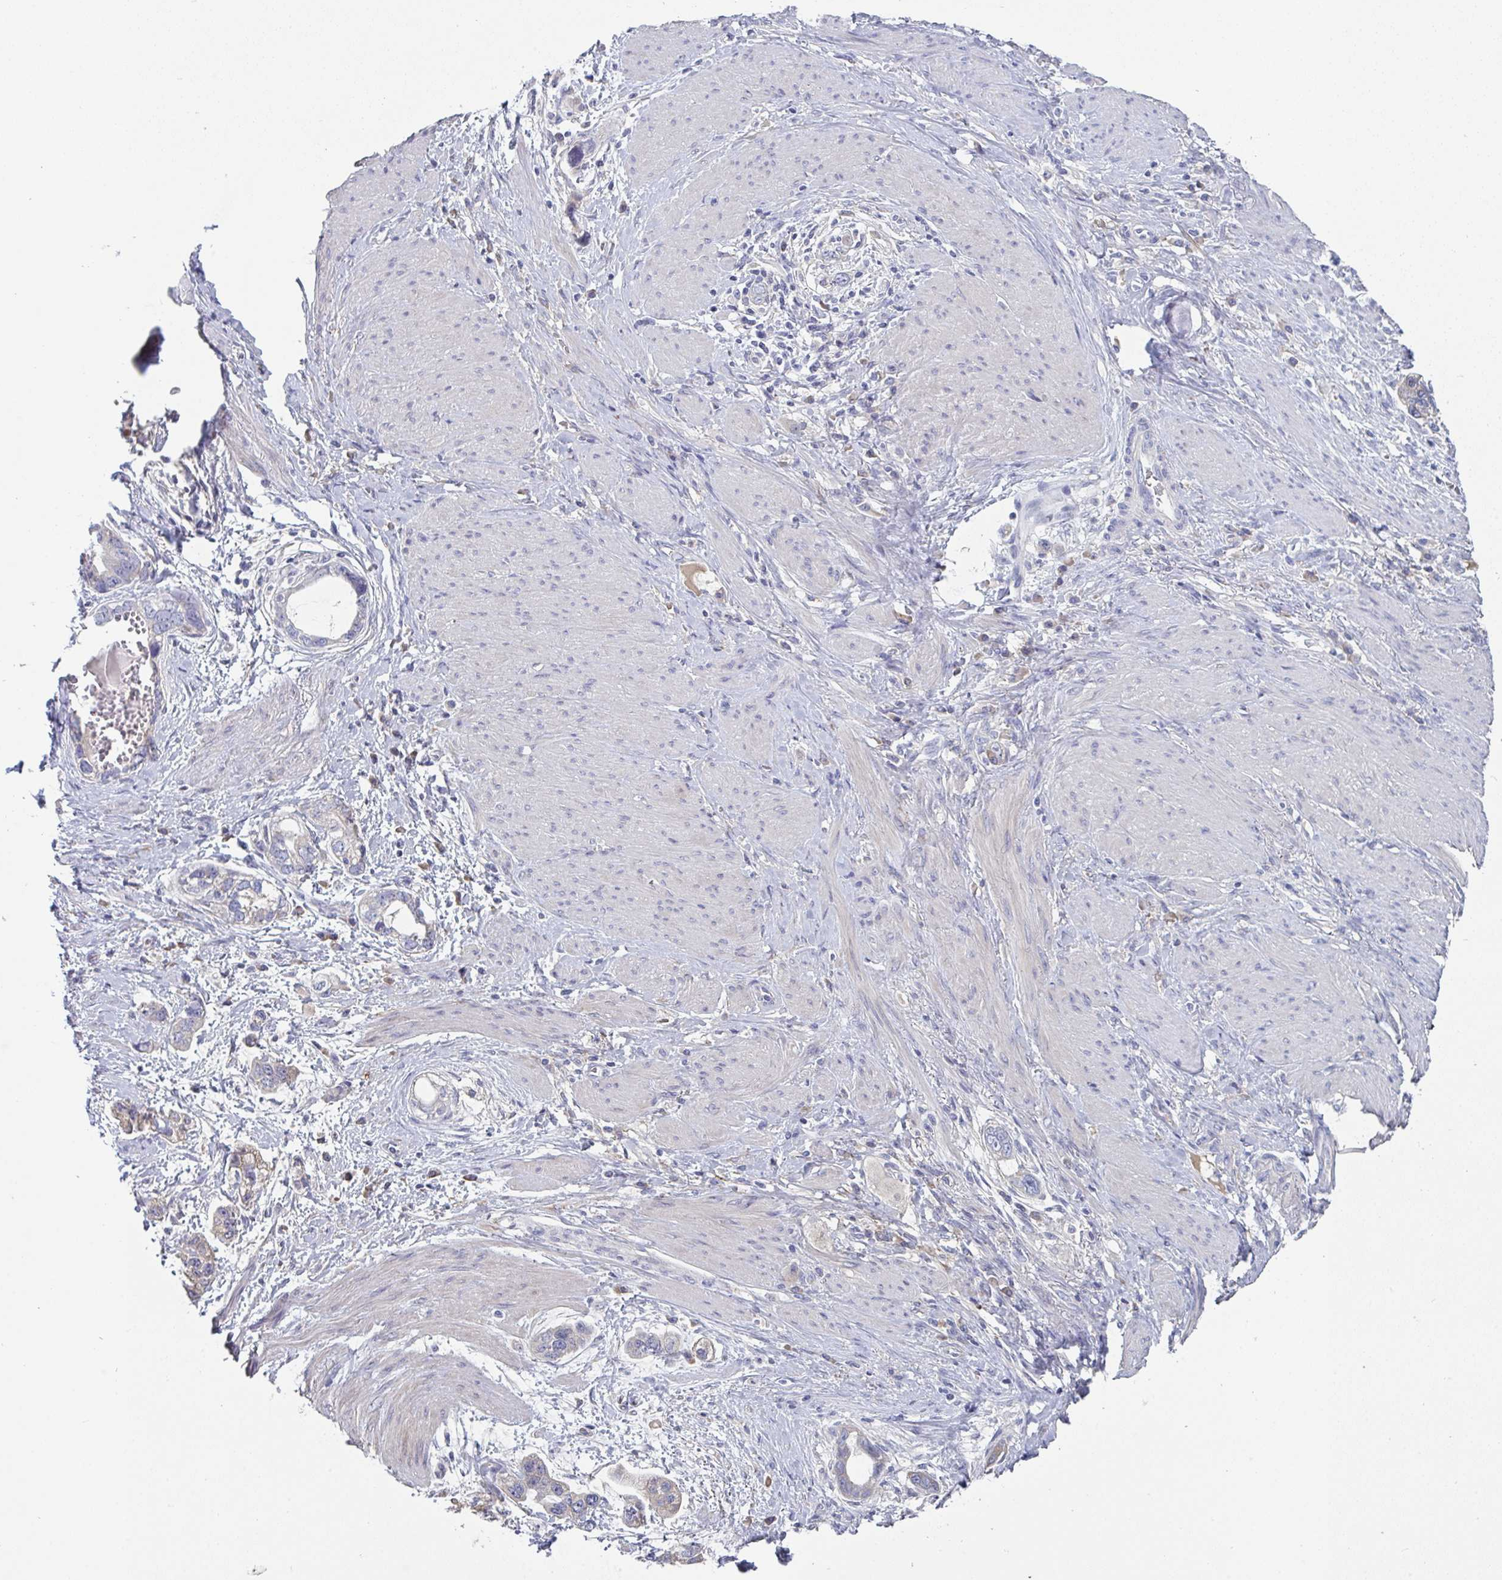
{"staining": {"intensity": "negative", "quantity": "none", "location": "none"}, "tissue": "stomach cancer", "cell_type": "Tumor cells", "image_type": "cancer", "snomed": [{"axis": "morphology", "description": "Adenocarcinoma, NOS"}, {"axis": "topography", "description": "Stomach, lower"}], "caption": "IHC of stomach adenocarcinoma exhibits no expression in tumor cells.", "gene": "HGFAC", "patient": {"sex": "female", "age": 93}}